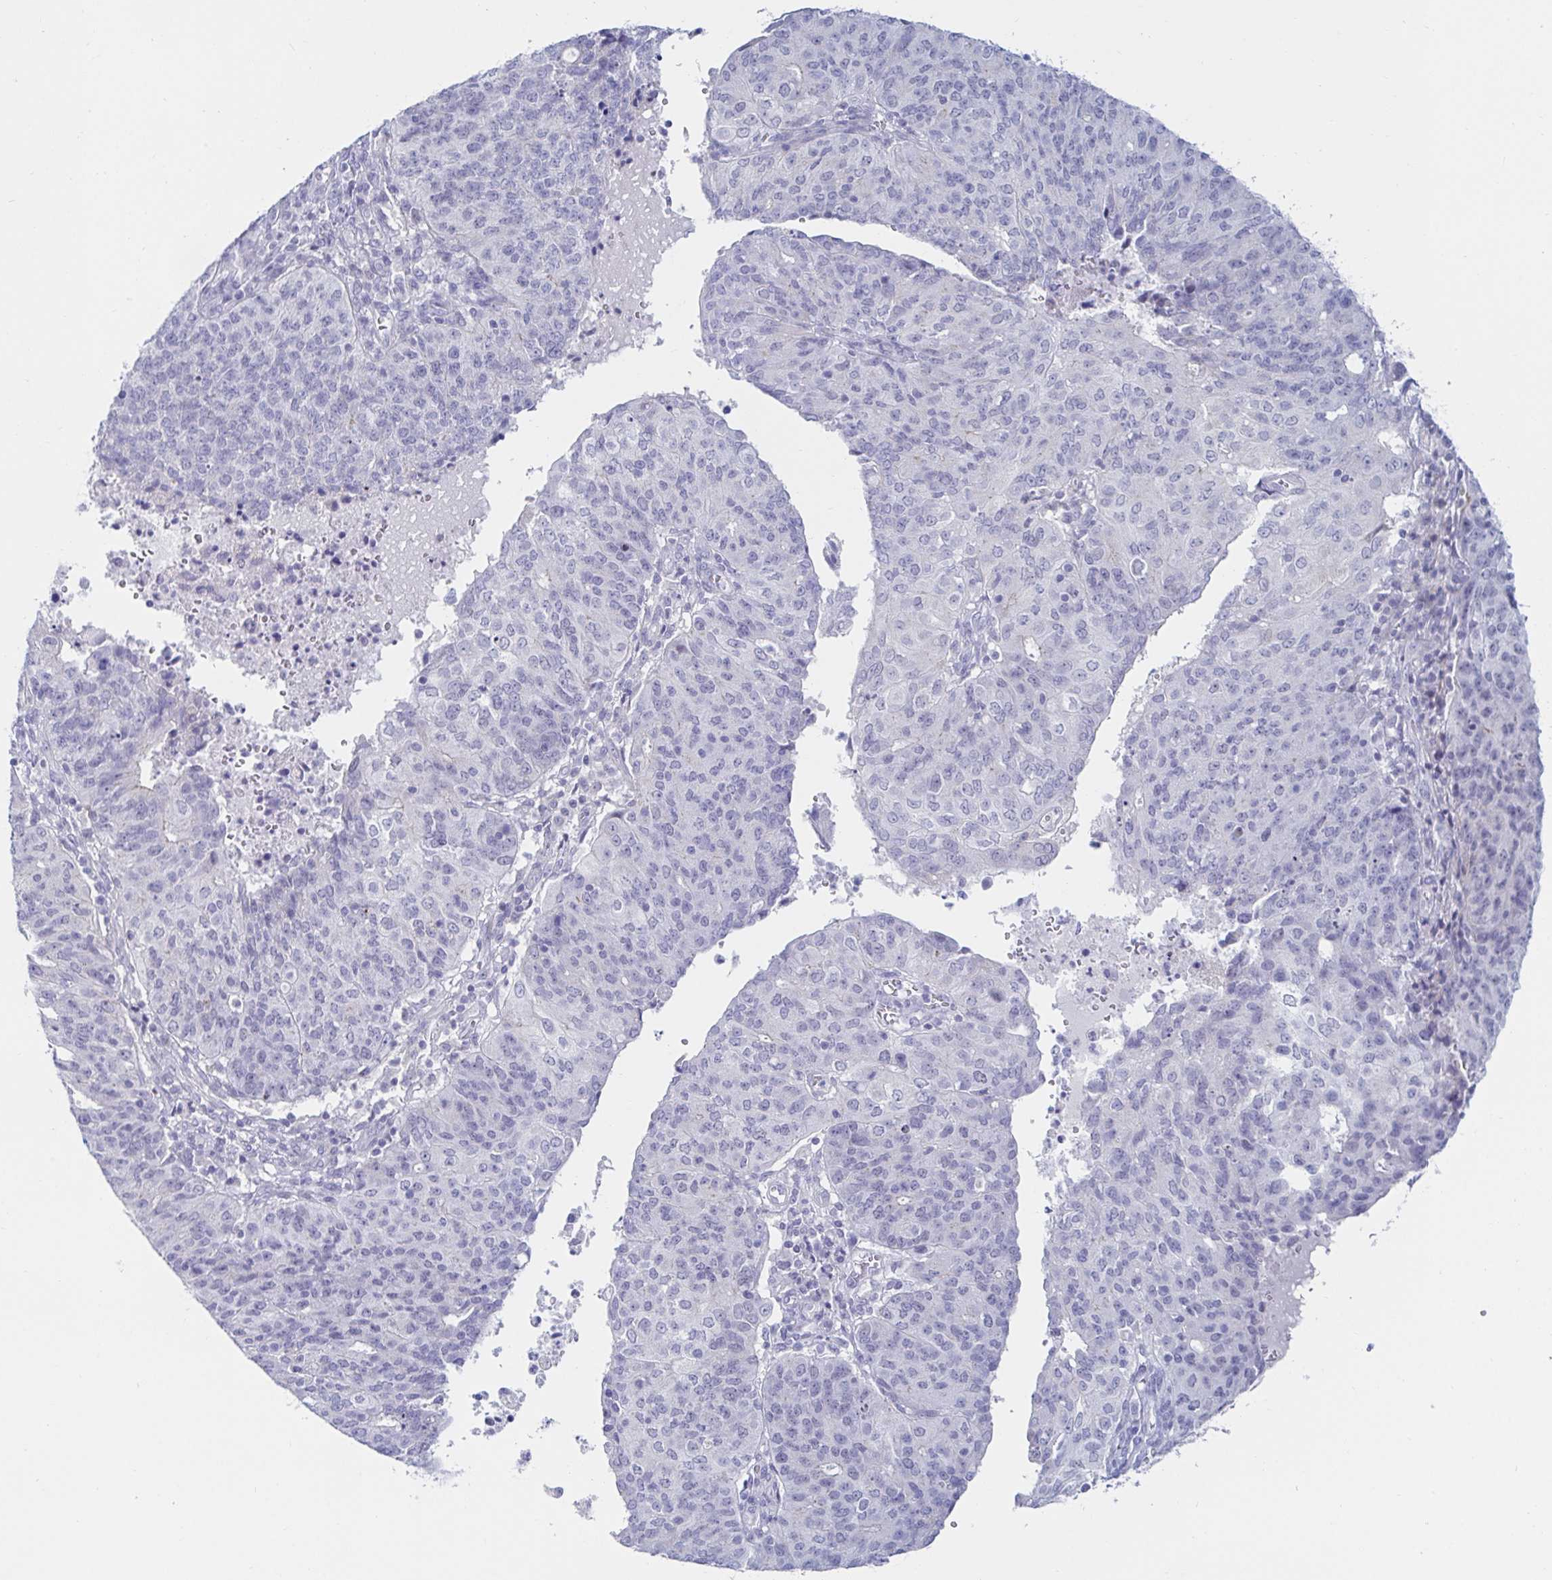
{"staining": {"intensity": "negative", "quantity": "none", "location": "none"}, "tissue": "endometrial cancer", "cell_type": "Tumor cells", "image_type": "cancer", "snomed": [{"axis": "morphology", "description": "Adenocarcinoma, NOS"}, {"axis": "topography", "description": "Endometrium"}], "caption": "There is no significant positivity in tumor cells of endometrial cancer (adenocarcinoma).", "gene": "OR10K1", "patient": {"sex": "female", "age": 82}}